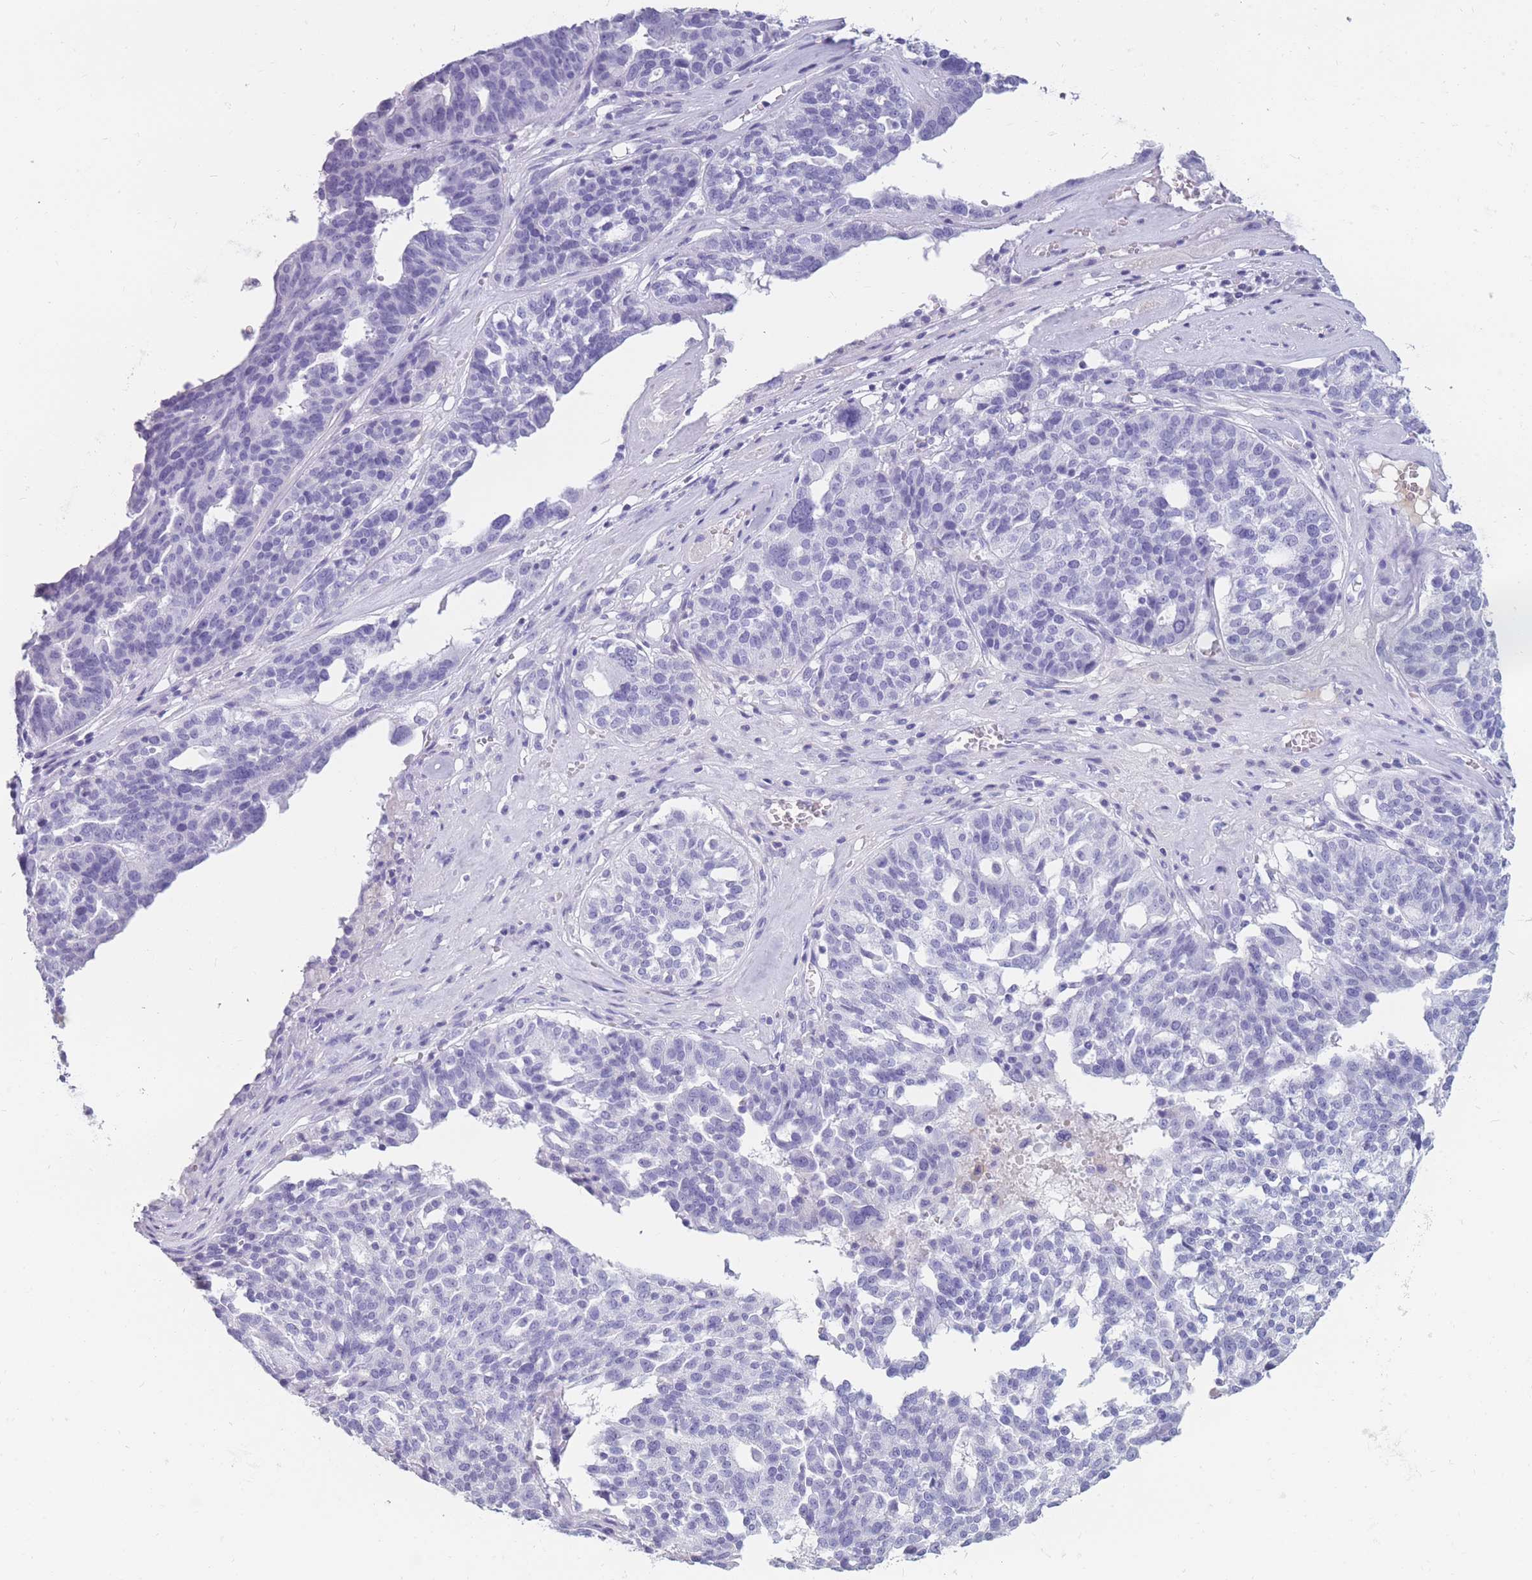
{"staining": {"intensity": "negative", "quantity": "none", "location": "none"}, "tissue": "ovarian cancer", "cell_type": "Tumor cells", "image_type": "cancer", "snomed": [{"axis": "morphology", "description": "Cystadenocarcinoma, serous, NOS"}, {"axis": "topography", "description": "Ovary"}], "caption": "IHC histopathology image of serous cystadenocarcinoma (ovarian) stained for a protein (brown), which reveals no positivity in tumor cells.", "gene": "TNFSF11", "patient": {"sex": "female", "age": 59}}